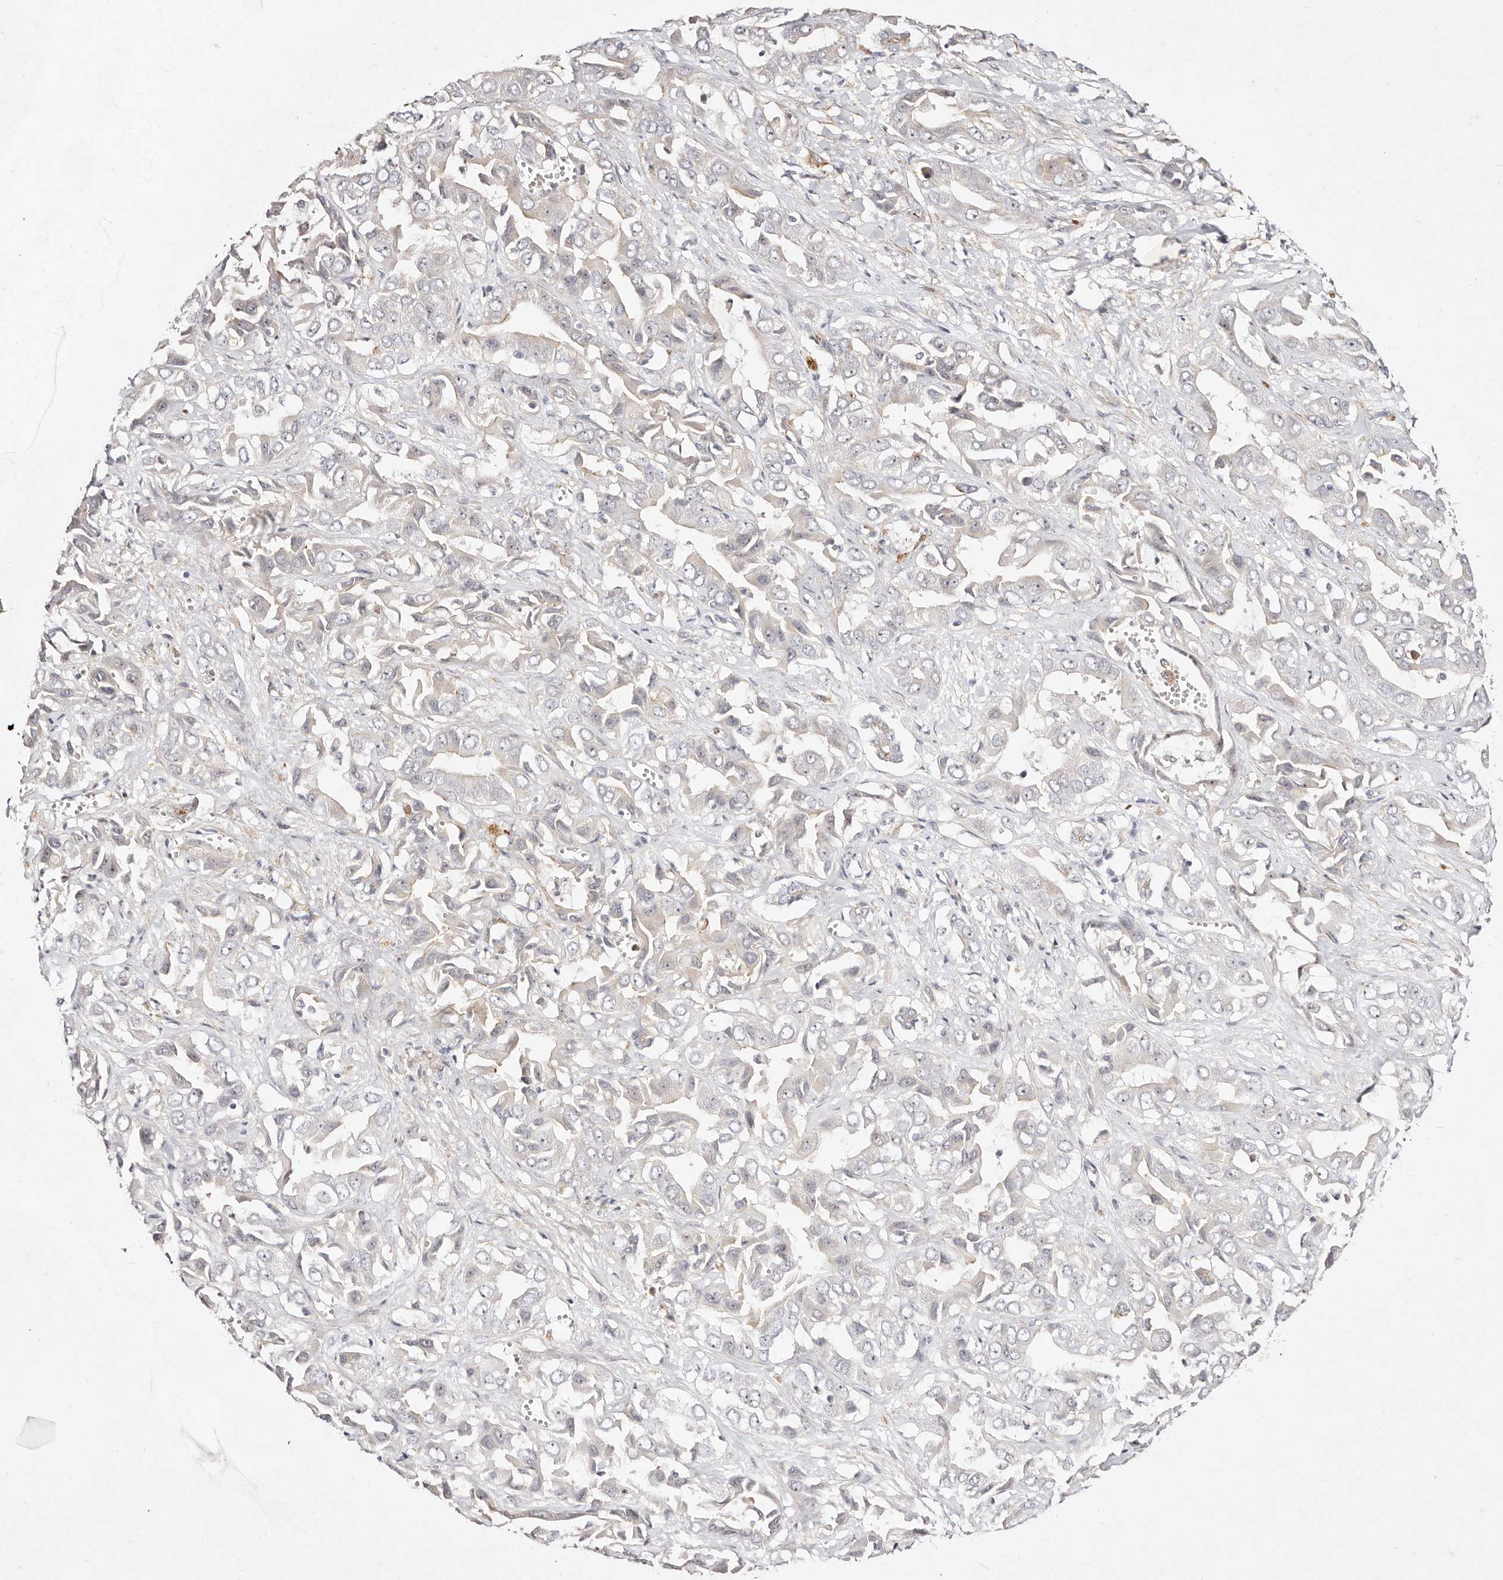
{"staining": {"intensity": "negative", "quantity": "none", "location": "none"}, "tissue": "liver cancer", "cell_type": "Tumor cells", "image_type": "cancer", "snomed": [{"axis": "morphology", "description": "Cholangiocarcinoma"}, {"axis": "topography", "description": "Liver"}], "caption": "A micrograph of cholangiocarcinoma (liver) stained for a protein displays no brown staining in tumor cells.", "gene": "MTMR11", "patient": {"sex": "female", "age": 52}}